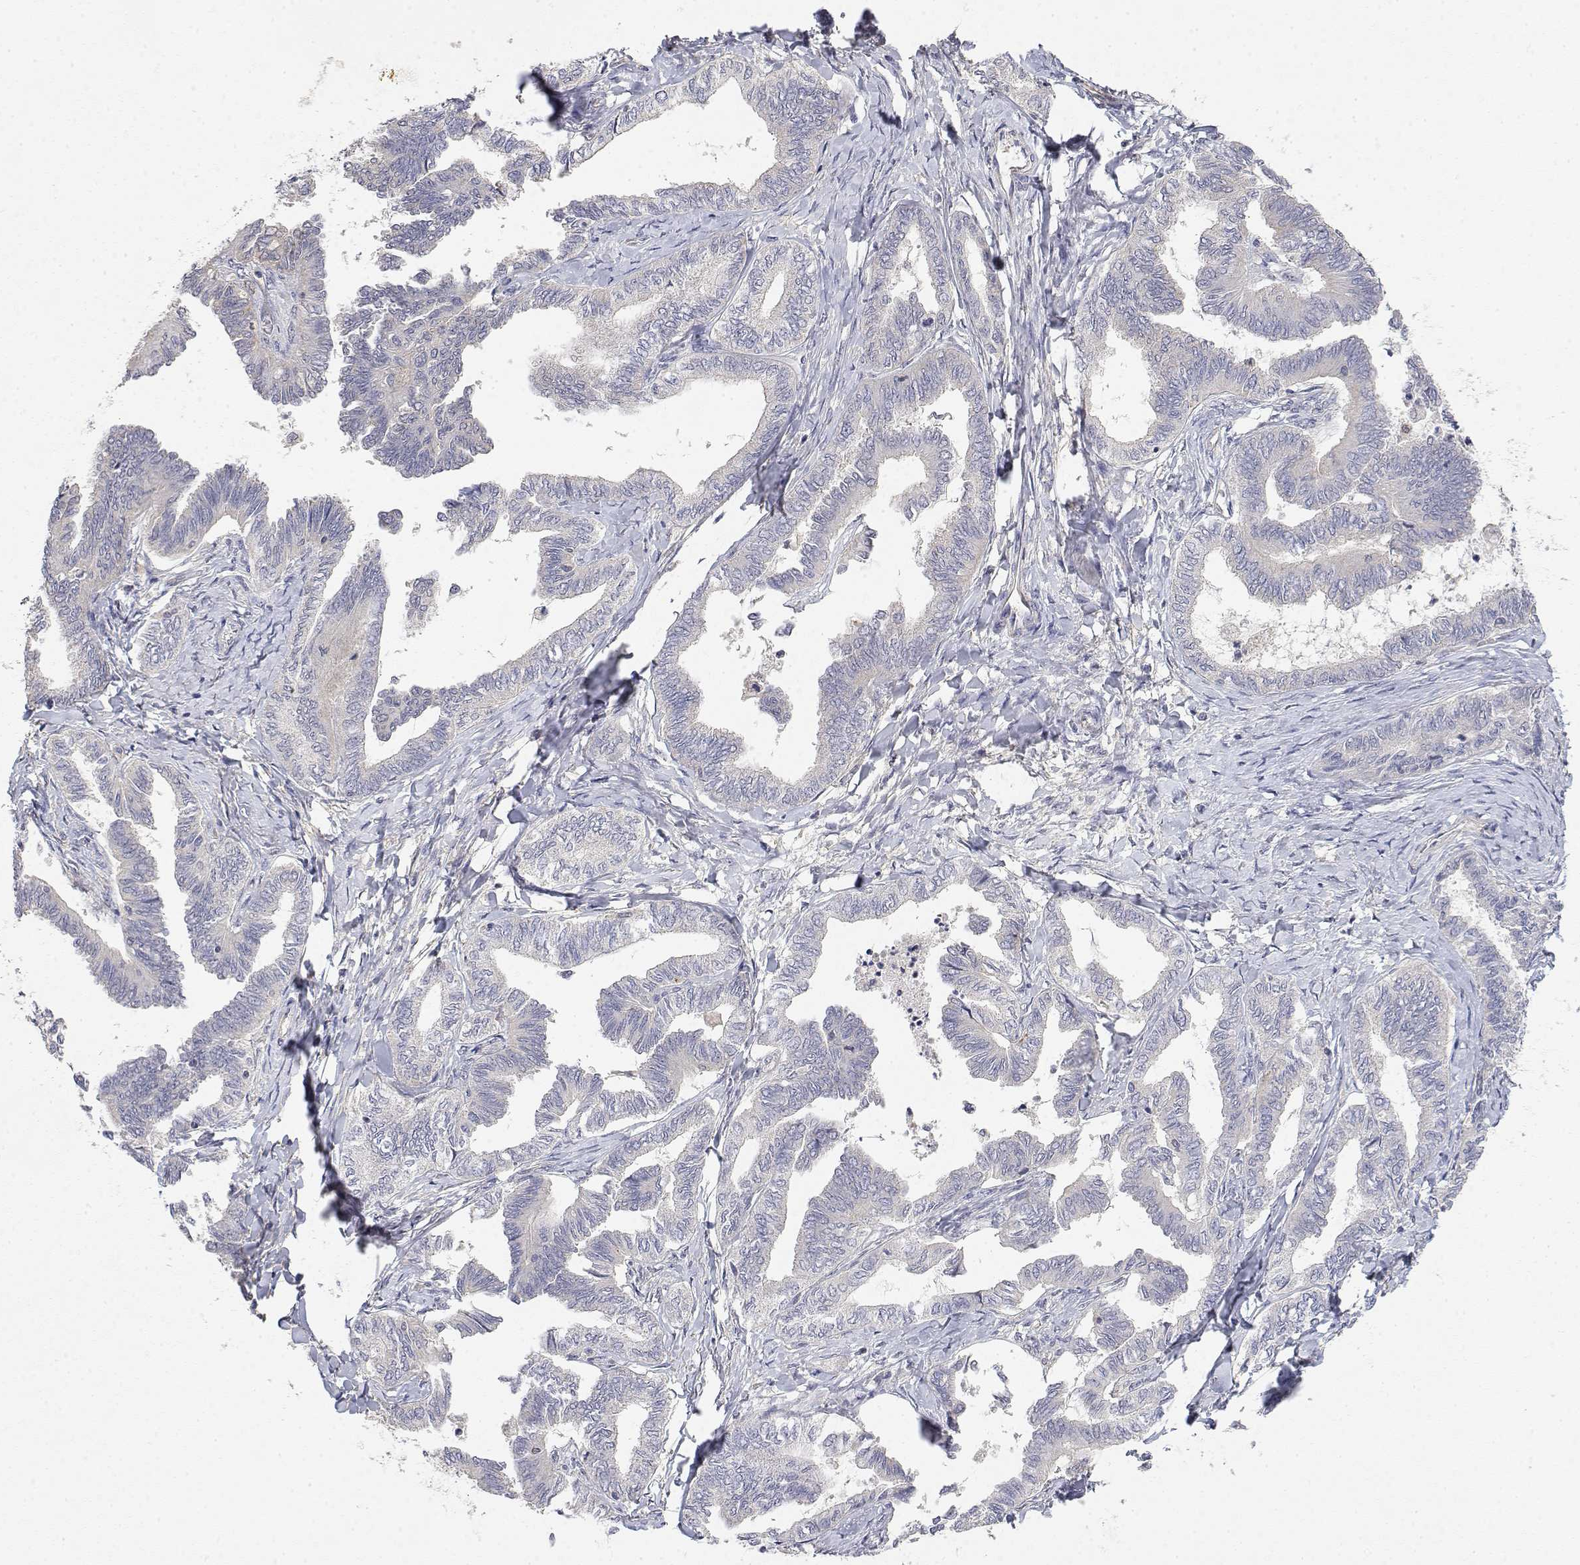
{"staining": {"intensity": "negative", "quantity": "none", "location": "none"}, "tissue": "ovarian cancer", "cell_type": "Tumor cells", "image_type": "cancer", "snomed": [{"axis": "morphology", "description": "Carcinoma, endometroid"}, {"axis": "topography", "description": "Ovary"}], "caption": "IHC of endometroid carcinoma (ovarian) displays no expression in tumor cells.", "gene": "LONRF3", "patient": {"sex": "female", "age": 70}}